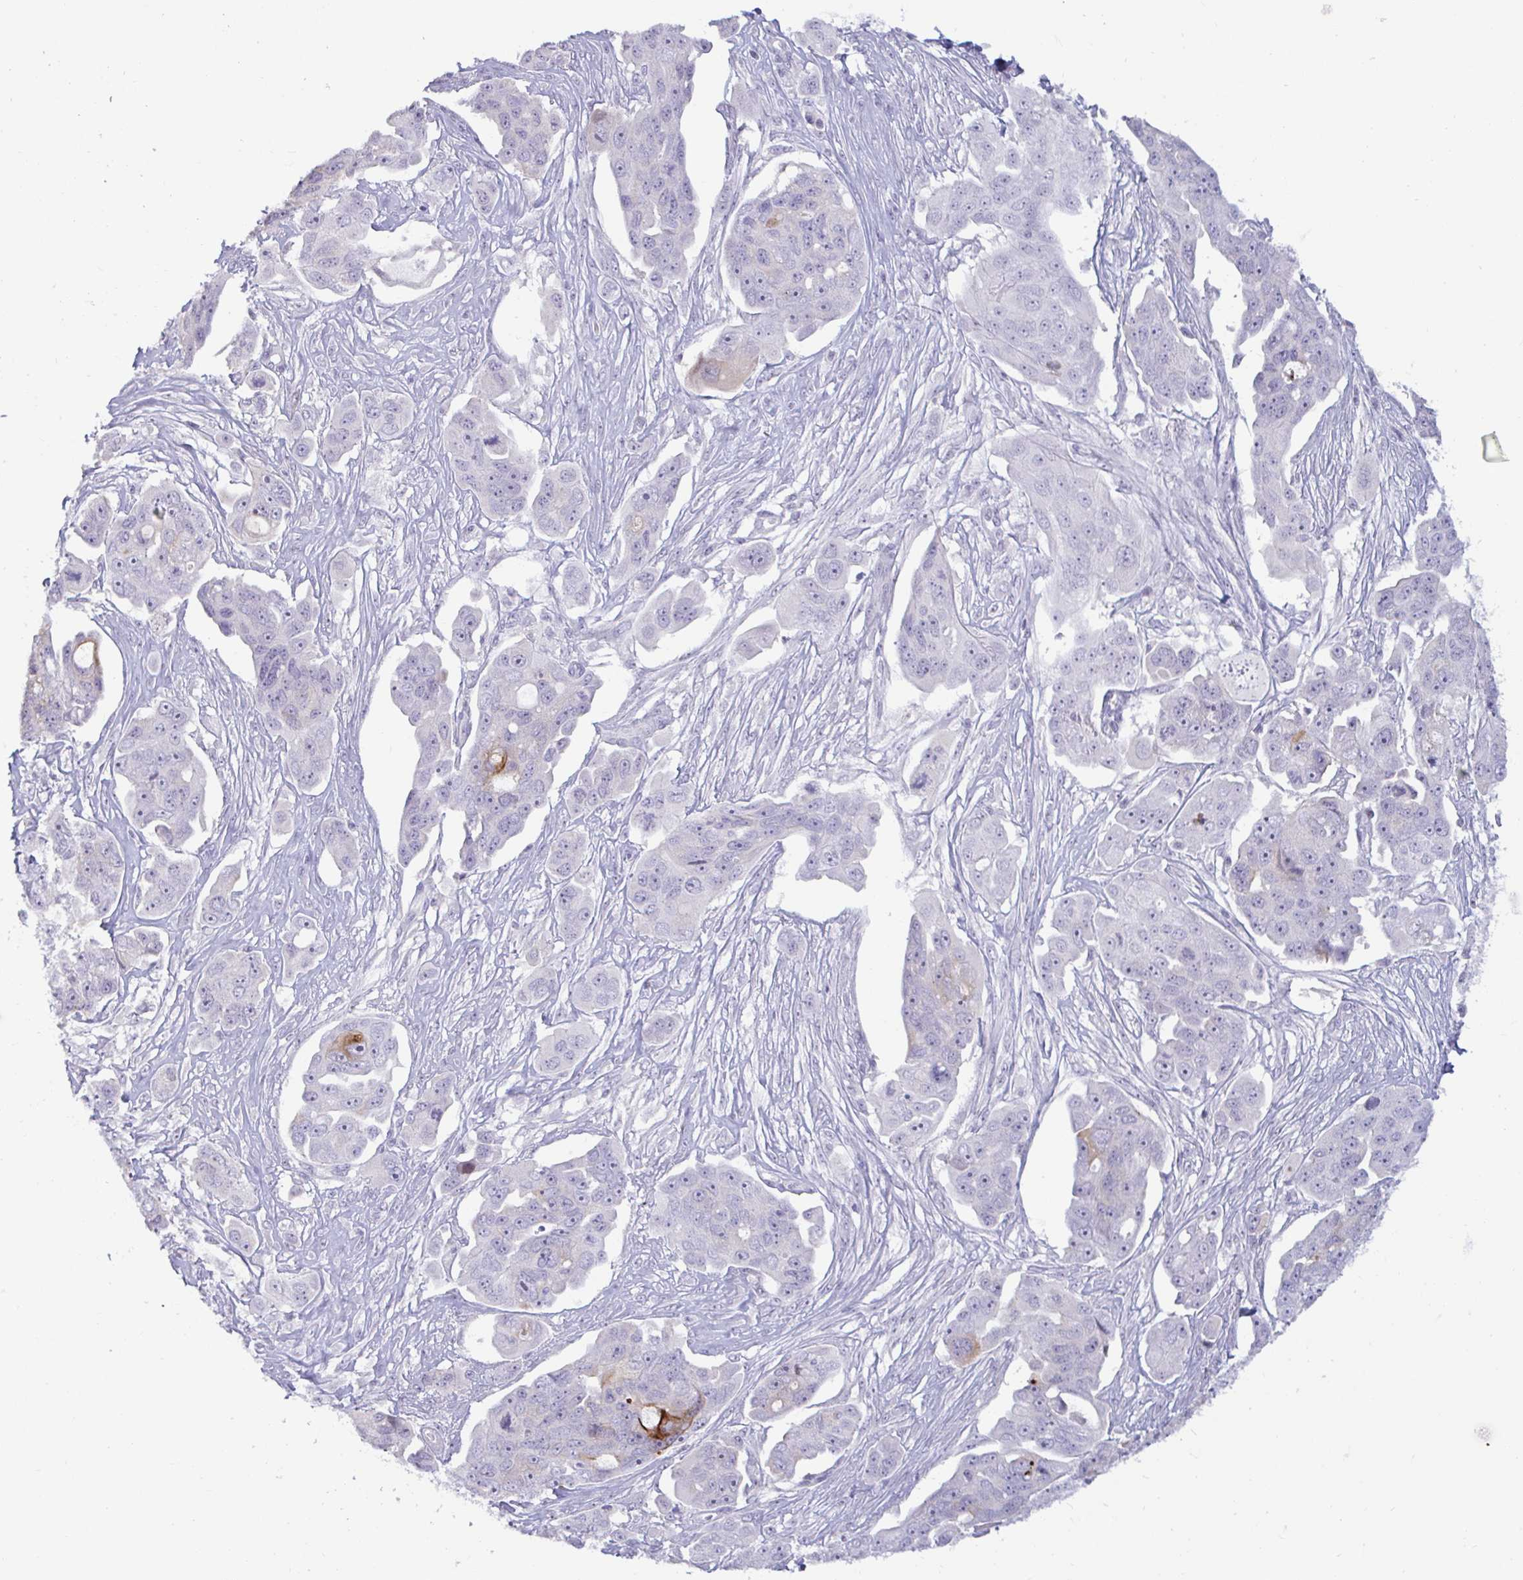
{"staining": {"intensity": "negative", "quantity": "none", "location": "none"}, "tissue": "ovarian cancer", "cell_type": "Tumor cells", "image_type": "cancer", "snomed": [{"axis": "morphology", "description": "Carcinoma, endometroid"}, {"axis": "topography", "description": "Ovary"}], "caption": "Ovarian endometroid carcinoma stained for a protein using IHC shows no staining tumor cells.", "gene": "GSTM1", "patient": {"sex": "female", "age": 70}}